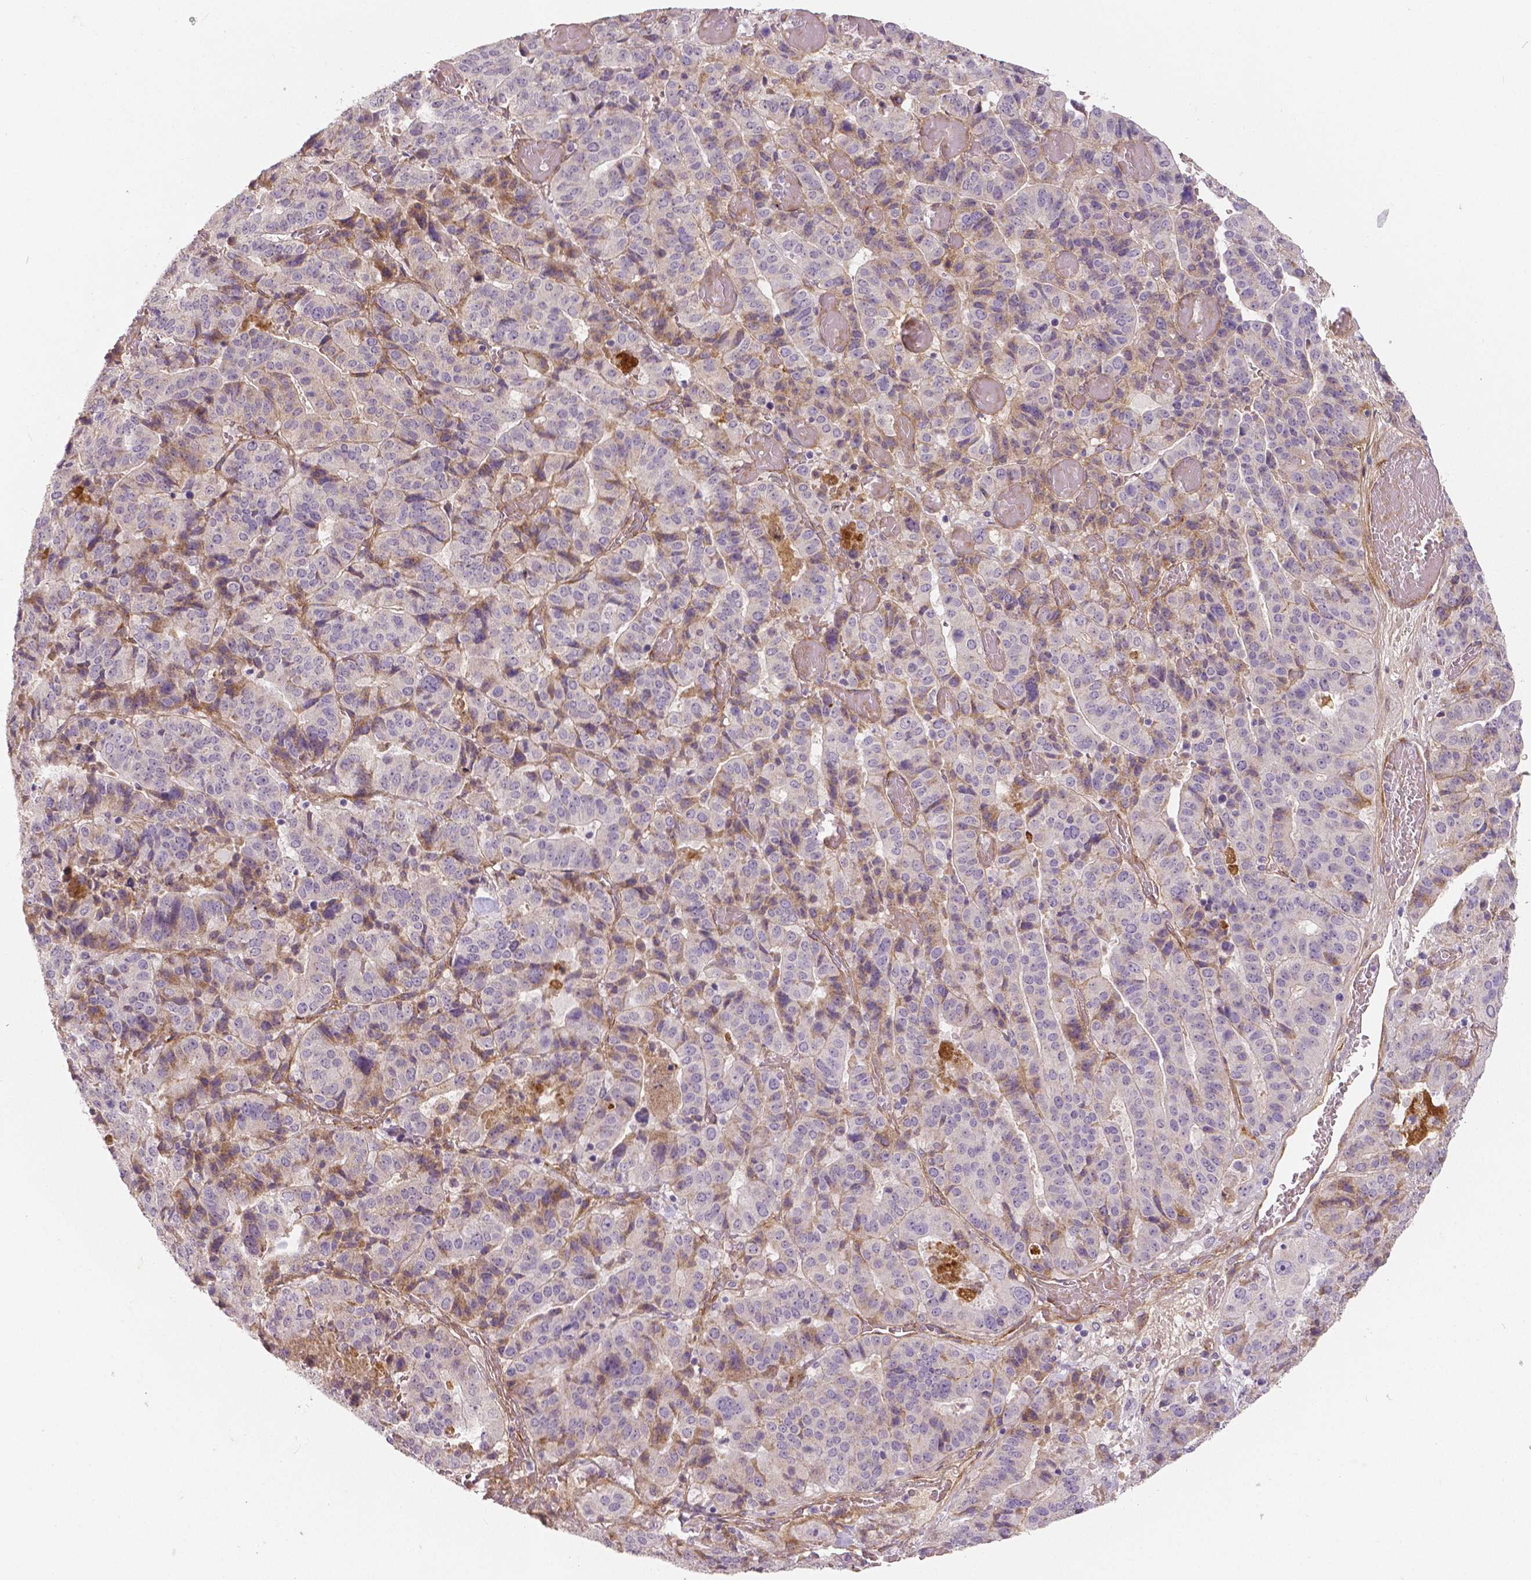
{"staining": {"intensity": "negative", "quantity": "none", "location": "none"}, "tissue": "stomach cancer", "cell_type": "Tumor cells", "image_type": "cancer", "snomed": [{"axis": "morphology", "description": "Adenocarcinoma, NOS"}, {"axis": "topography", "description": "Stomach"}], "caption": "Adenocarcinoma (stomach) stained for a protein using immunohistochemistry (IHC) displays no positivity tumor cells.", "gene": "FLT1", "patient": {"sex": "male", "age": 48}}